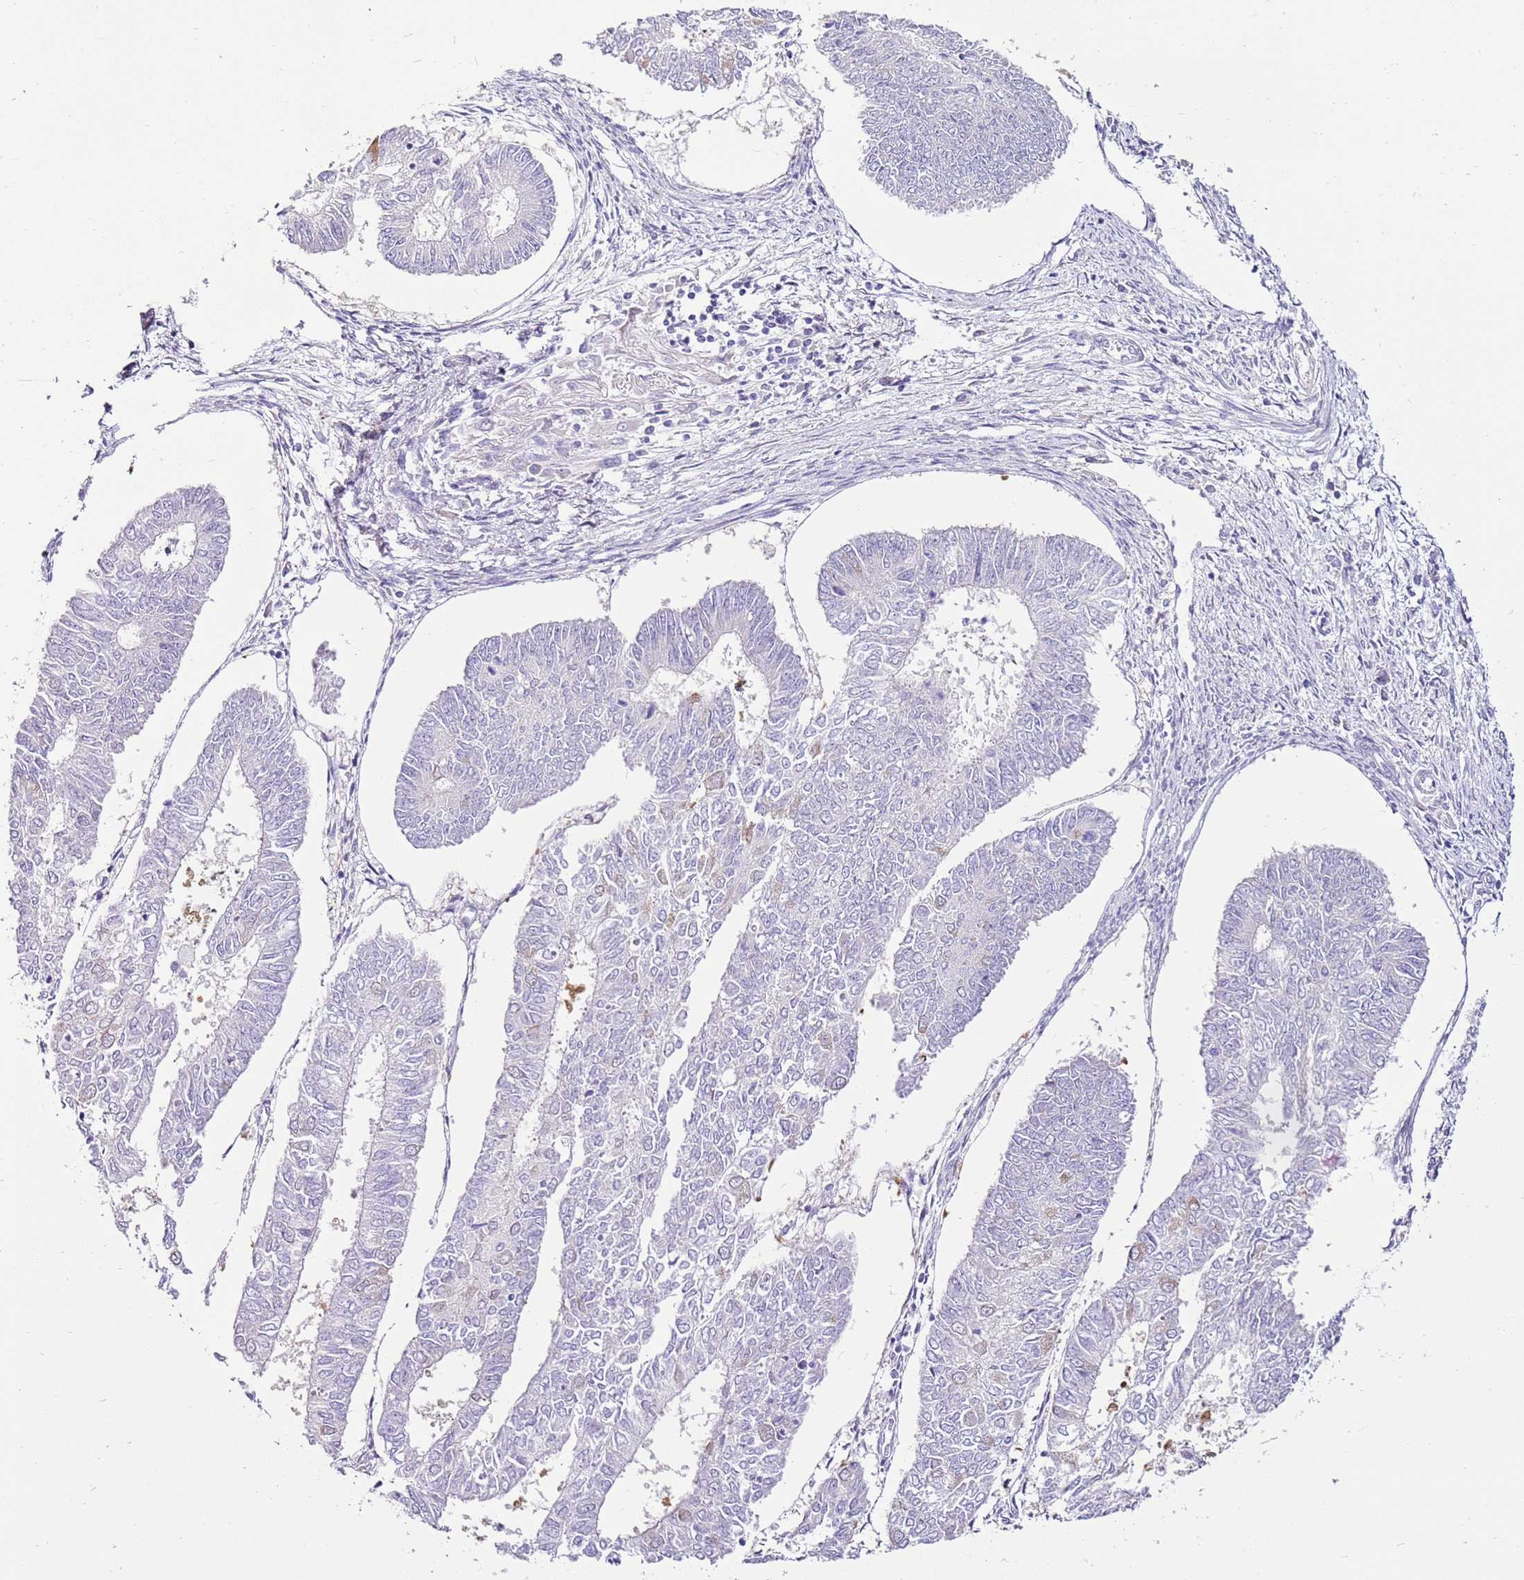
{"staining": {"intensity": "negative", "quantity": "none", "location": "none"}, "tissue": "endometrial cancer", "cell_type": "Tumor cells", "image_type": "cancer", "snomed": [{"axis": "morphology", "description": "Adenocarcinoma, NOS"}, {"axis": "topography", "description": "Endometrium"}], "caption": "Histopathology image shows no significant protein positivity in tumor cells of adenocarcinoma (endometrial).", "gene": "SLC38A5", "patient": {"sex": "female", "age": 68}}